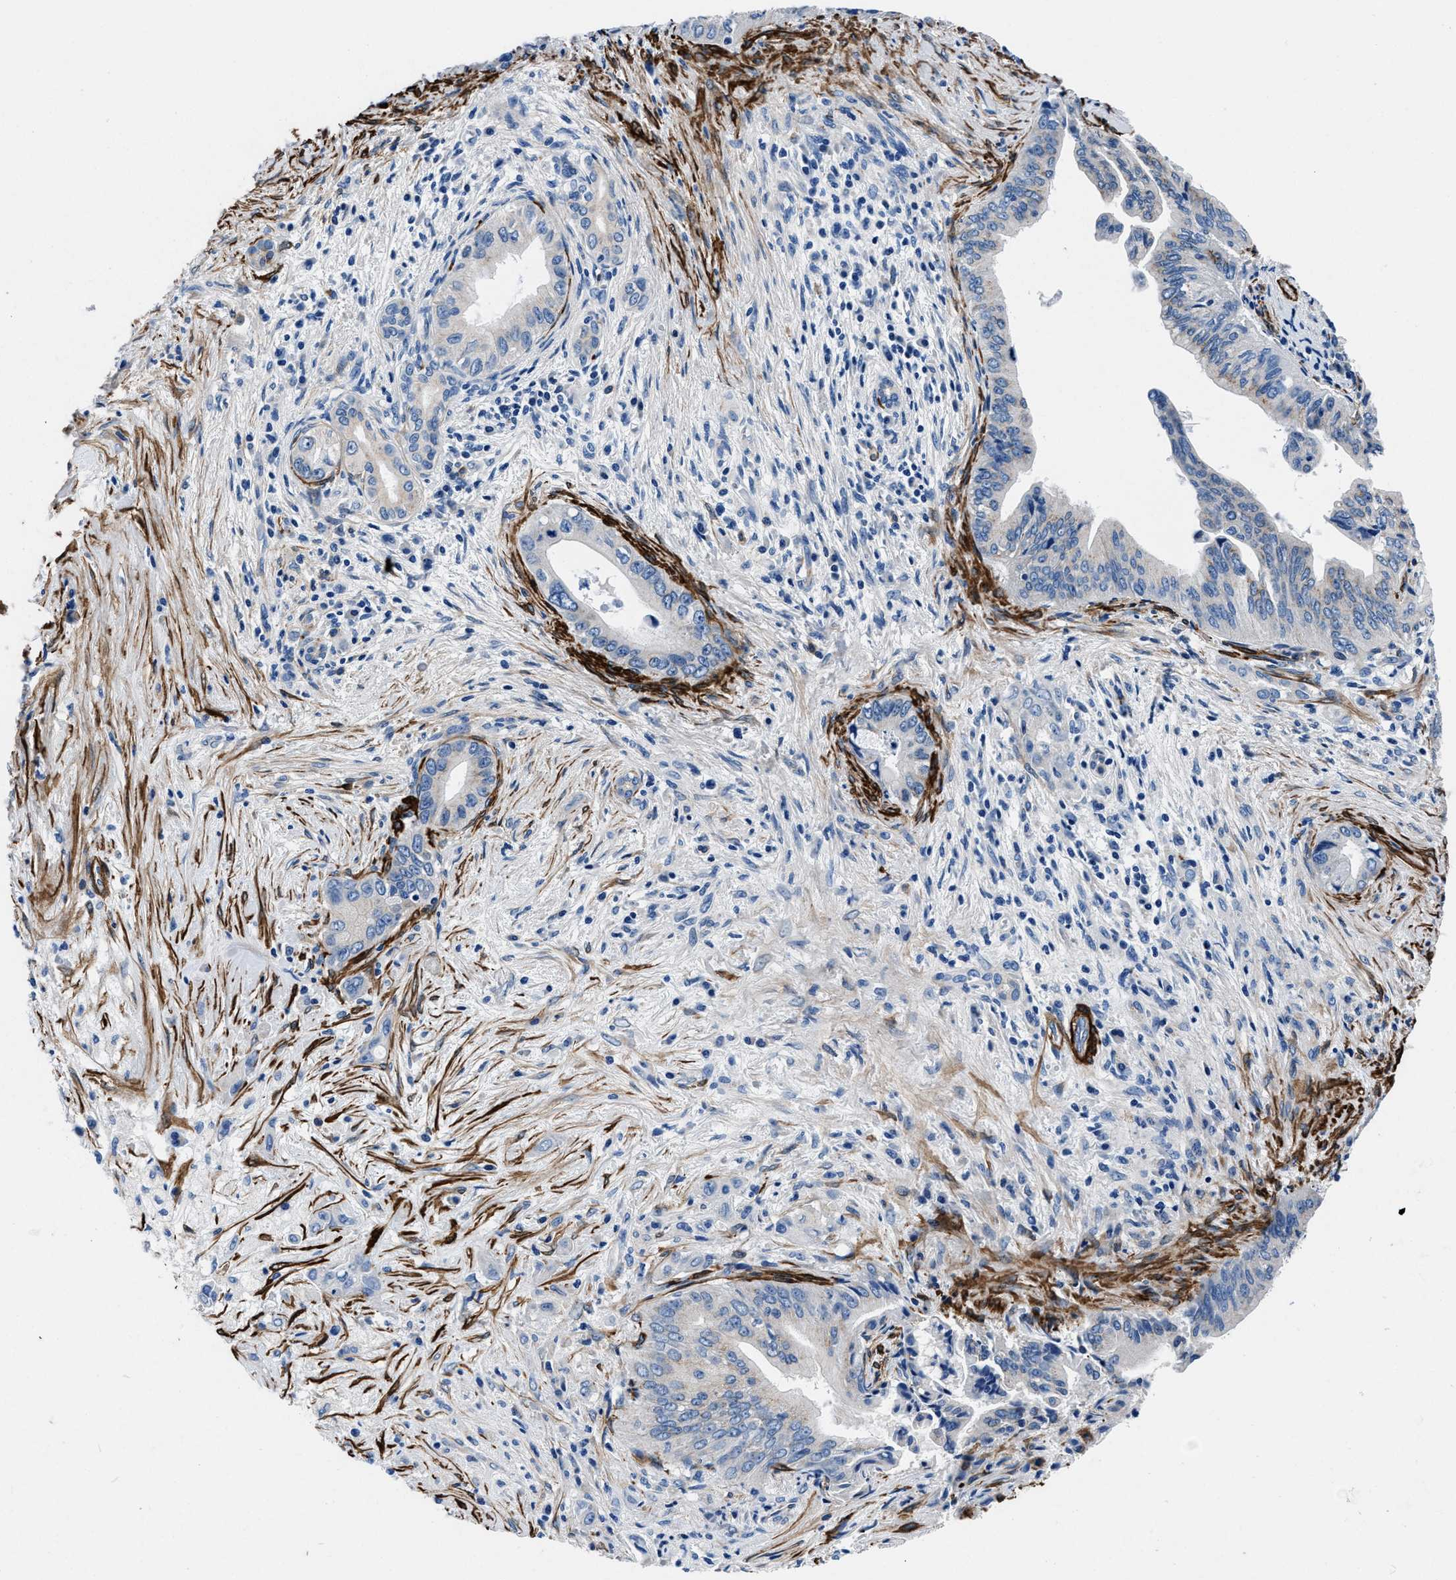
{"staining": {"intensity": "weak", "quantity": "<25%", "location": "cytoplasmic/membranous"}, "tissue": "pancreatic cancer", "cell_type": "Tumor cells", "image_type": "cancer", "snomed": [{"axis": "morphology", "description": "Adenocarcinoma, NOS"}, {"axis": "topography", "description": "Pancreas"}], "caption": "High power microscopy histopathology image of an immunohistochemistry photomicrograph of pancreatic cancer, revealing no significant positivity in tumor cells.", "gene": "TEX261", "patient": {"sex": "female", "age": 73}}